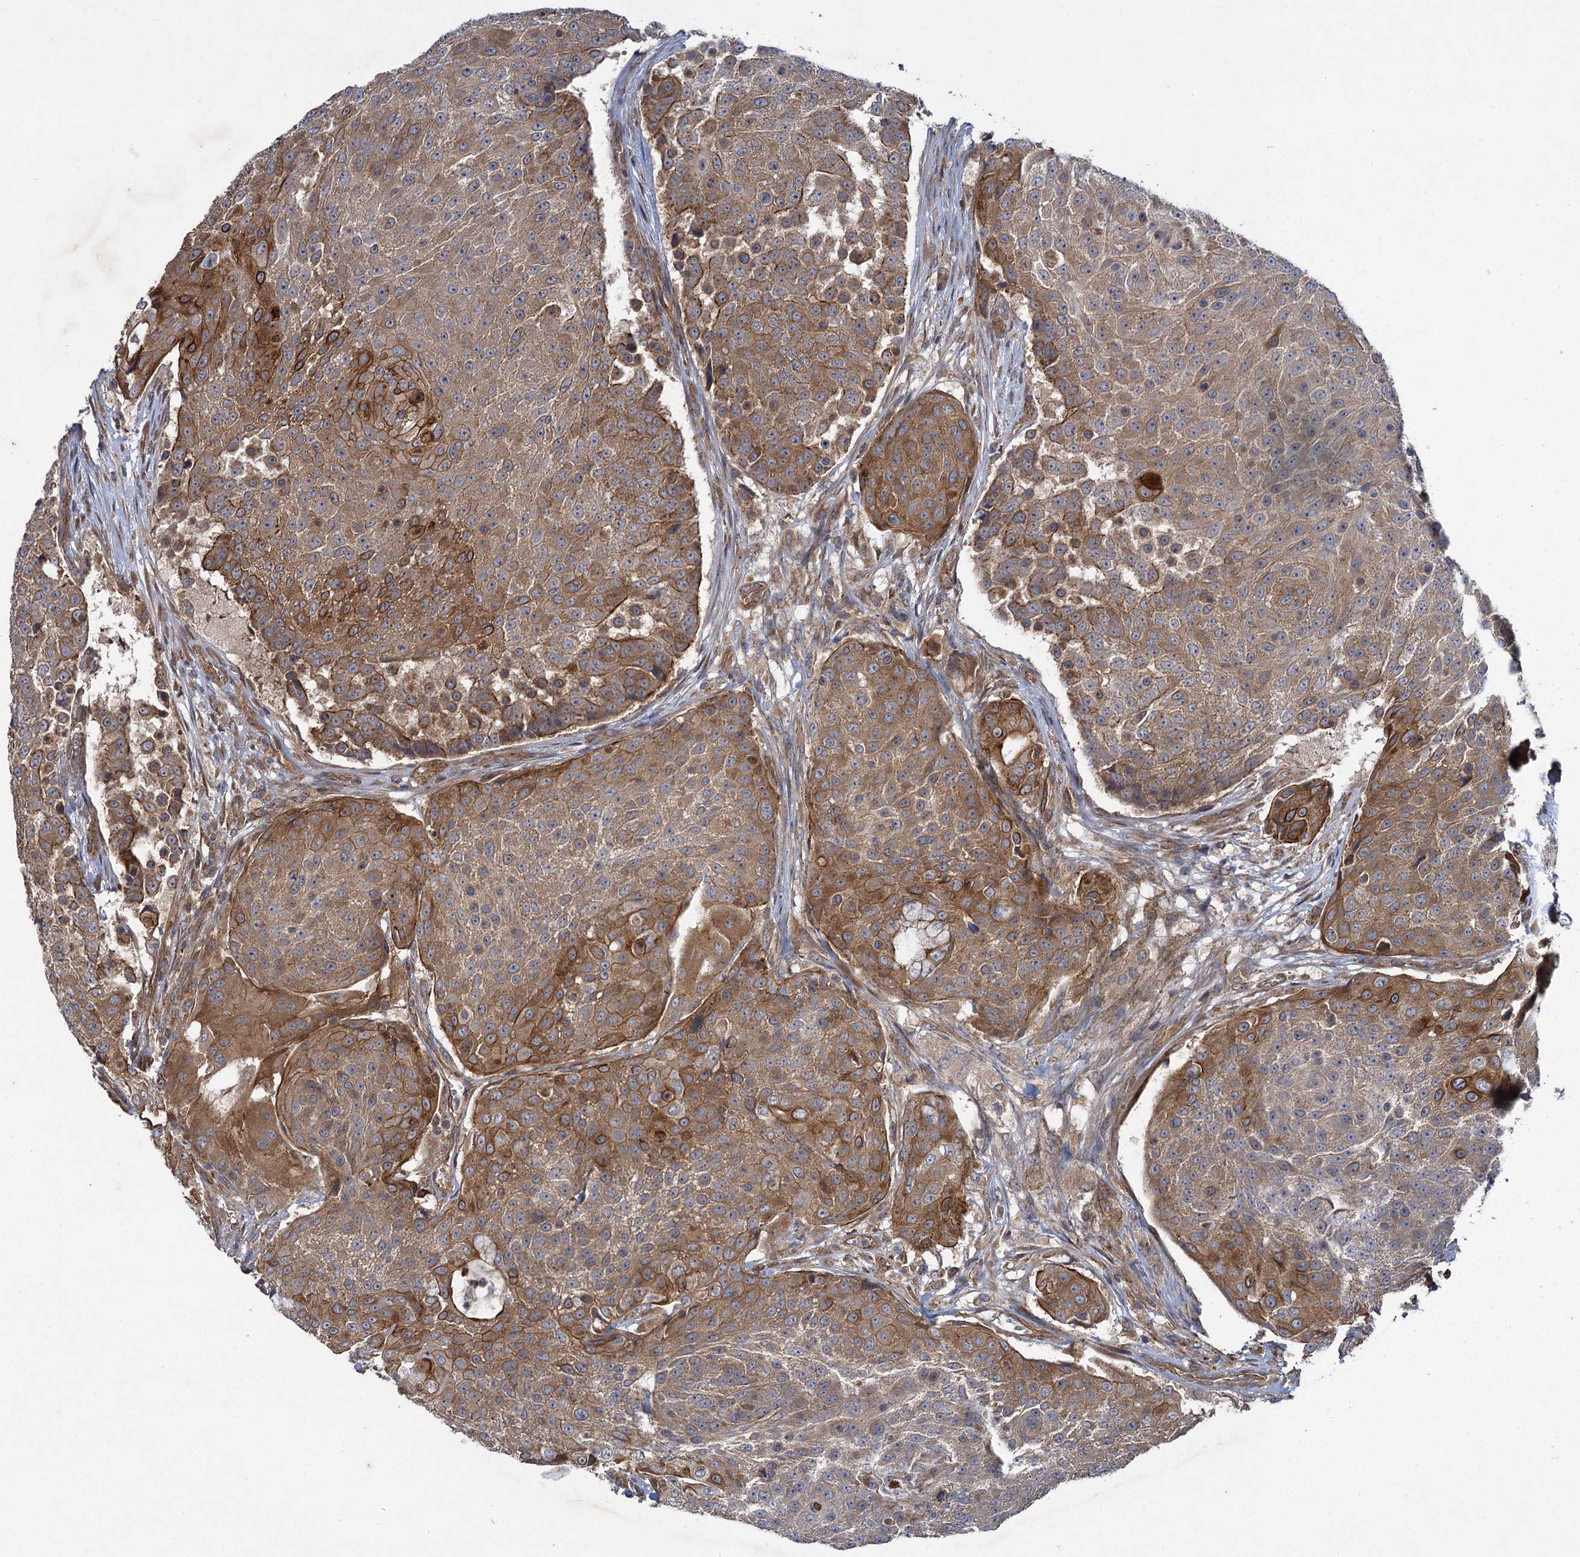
{"staining": {"intensity": "strong", "quantity": "25%-75%", "location": "cytoplasmic/membranous"}, "tissue": "urothelial cancer", "cell_type": "Tumor cells", "image_type": "cancer", "snomed": [{"axis": "morphology", "description": "Urothelial carcinoma, High grade"}, {"axis": "topography", "description": "Urinary bladder"}], "caption": "Immunohistochemical staining of human high-grade urothelial carcinoma reveals high levels of strong cytoplasmic/membranous staining in approximately 25%-75% of tumor cells.", "gene": "HAUS1", "patient": {"sex": "female", "age": 63}}